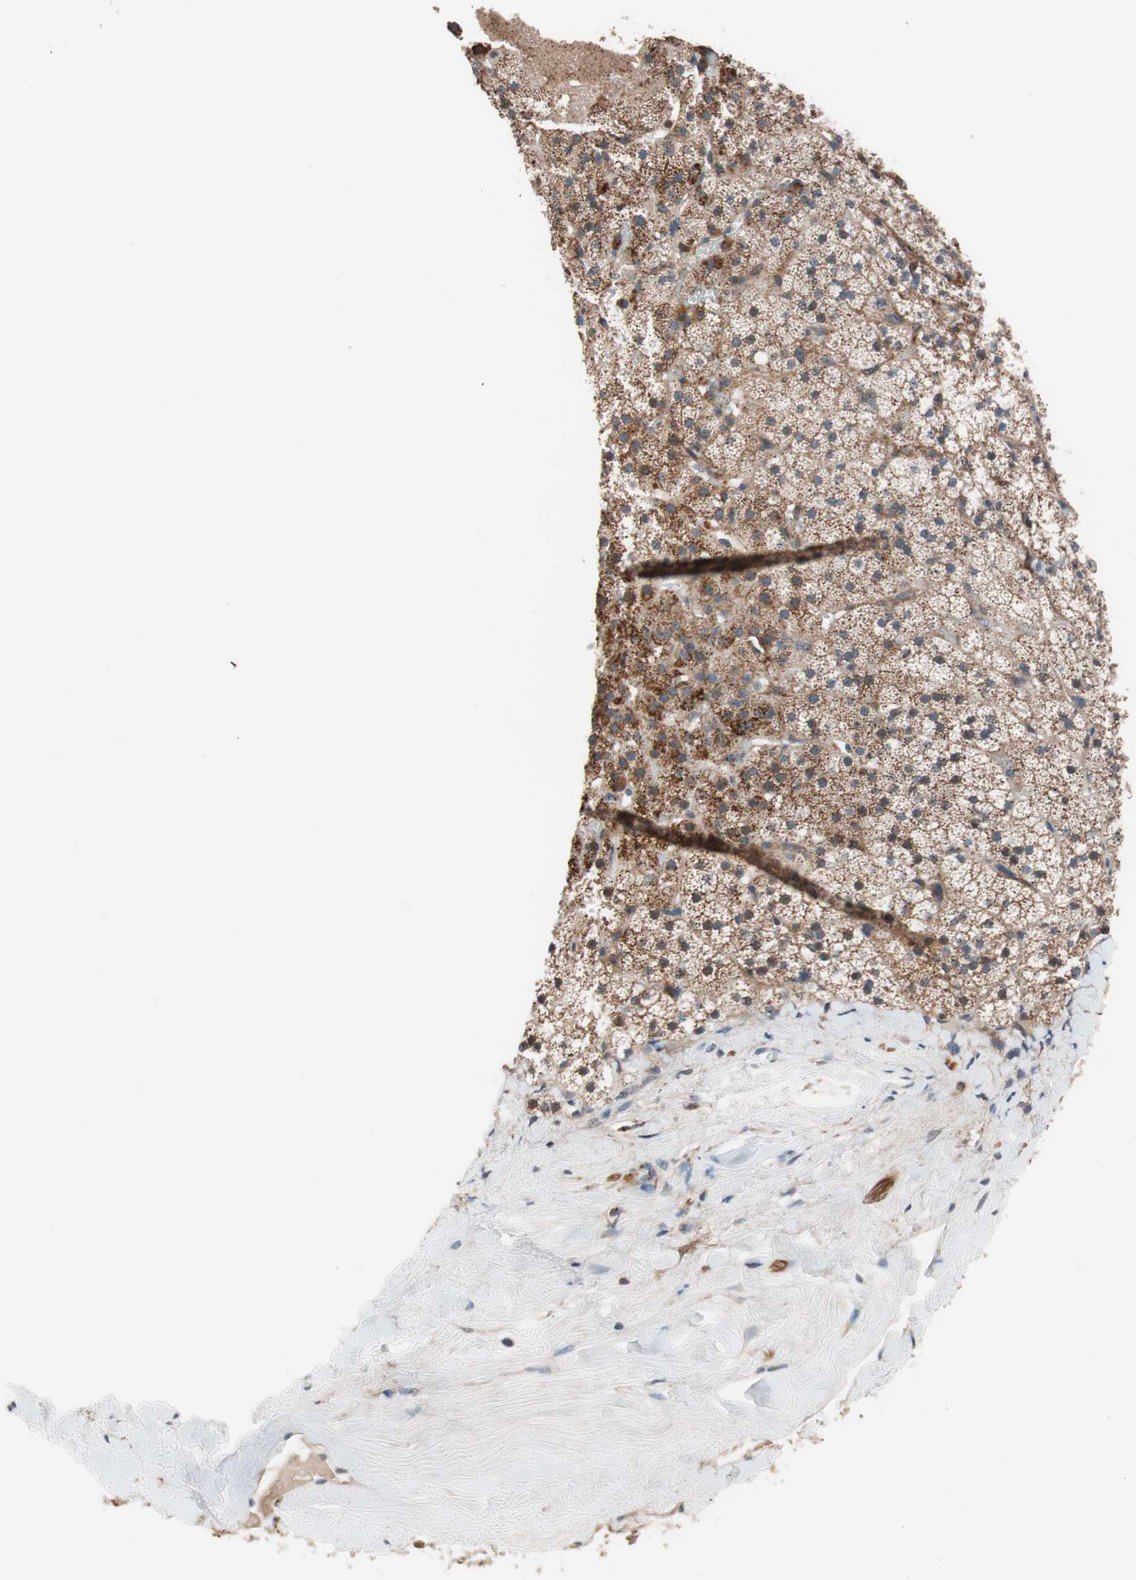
{"staining": {"intensity": "moderate", "quantity": ">75%", "location": "cytoplasmic/membranous"}, "tissue": "adrenal gland", "cell_type": "Glandular cells", "image_type": "normal", "snomed": [{"axis": "morphology", "description": "Normal tissue, NOS"}, {"axis": "topography", "description": "Adrenal gland"}], "caption": "IHC staining of unremarkable adrenal gland, which displays medium levels of moderate cytoplasmic/membranous expression in approximately >75% of glandular cells indicating moderate cytoplasmic/membranous protein positivity. The staining was performed using DAB (3,3'-diaminobenzidine) (brown) for protein detection and nuclei were counterstained in hematoxylin (blue).", "gene": "LITAF", "patient": {"sex": "male", "age": 35}}